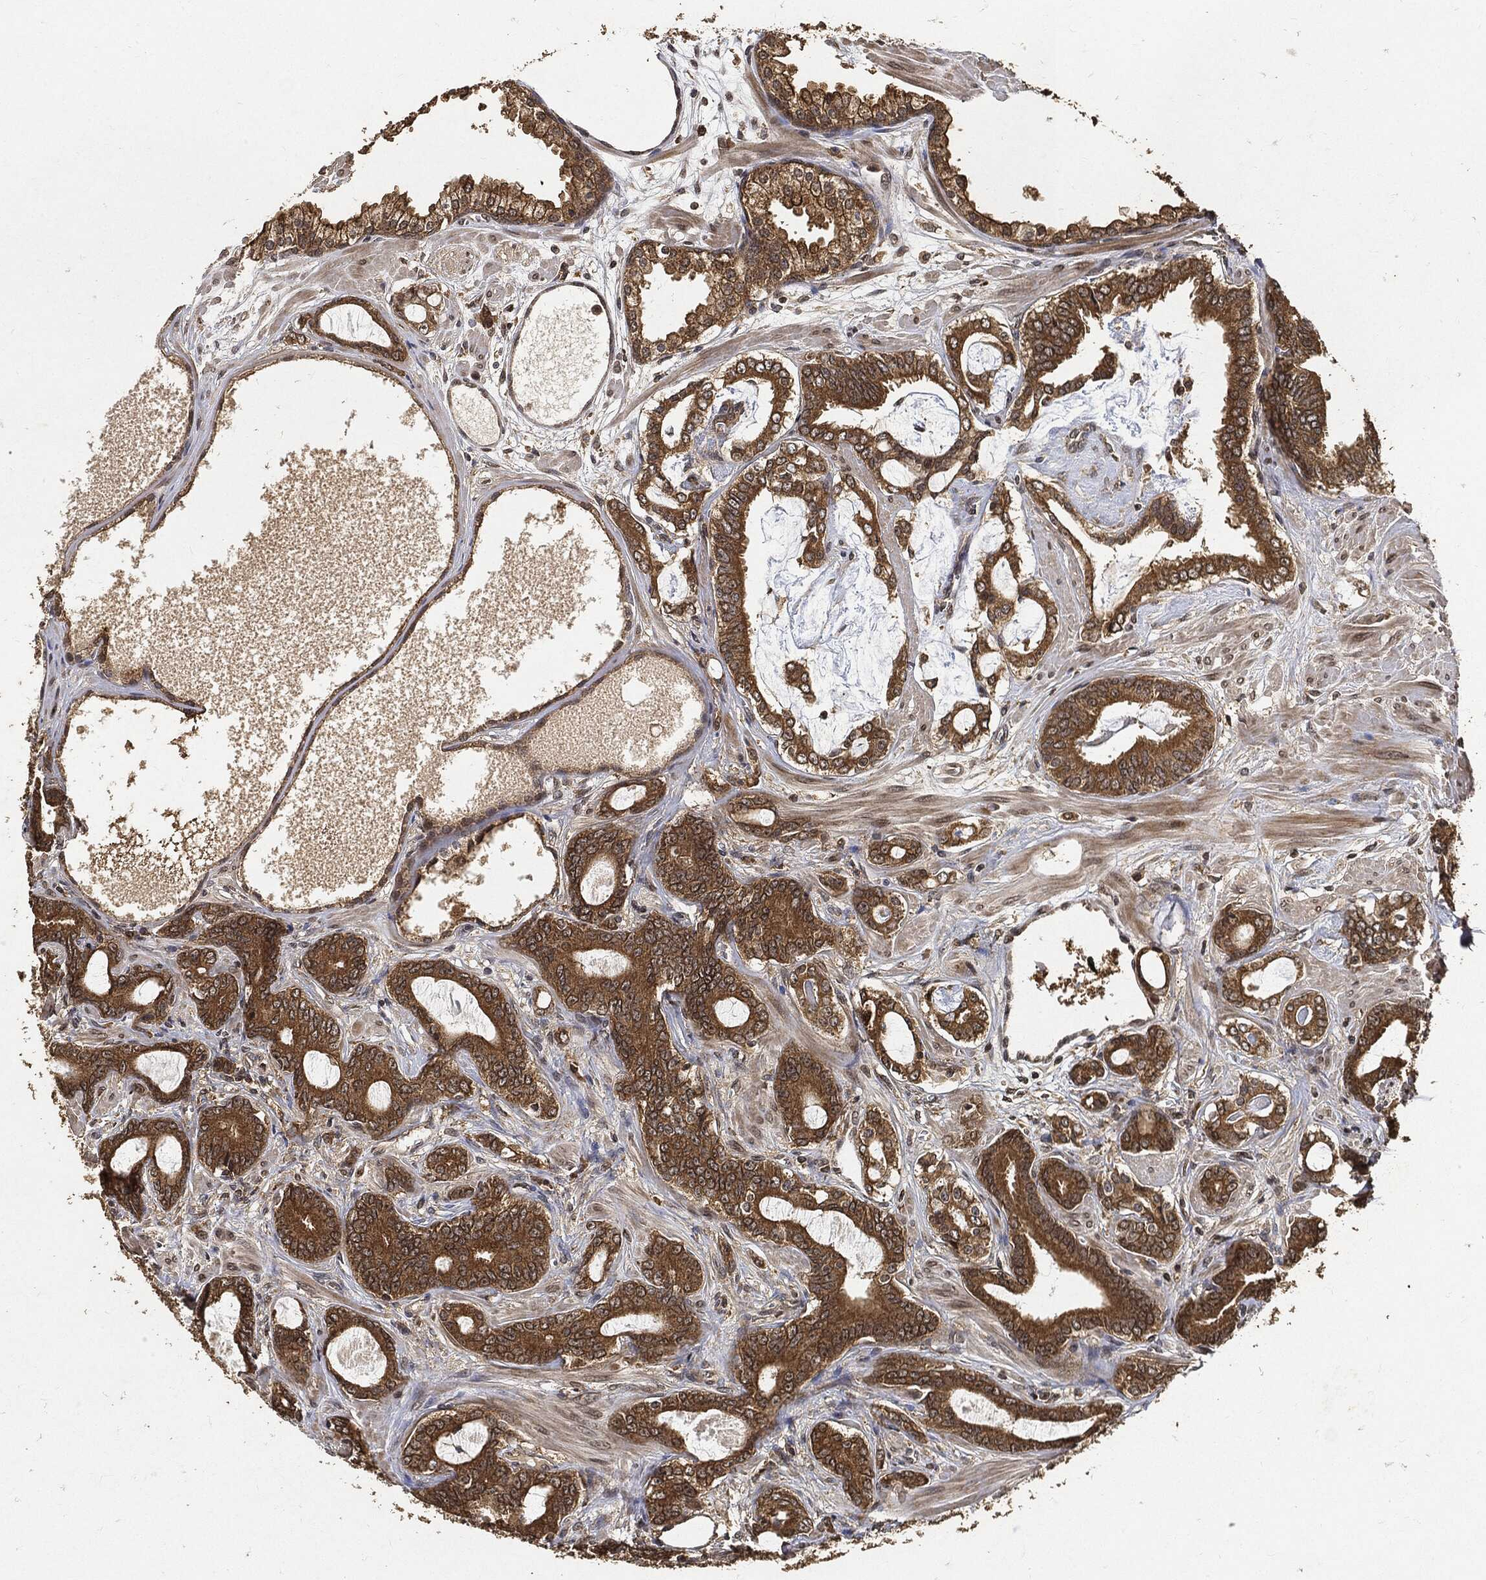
{"staining": {"intensity": "strong", "quantity": ">75%", "location": "cytoplasmic/membranous"}, "tissue": "prostate cancer", "cell_type": "Tumor cells", "image_type": "cancer", "snomed": [{"axis": "morphology", "description": "Adenocarcinoma, NOS"}, {"axis": "topography", "description": "Prostate"}], "caption": "A photomicrograph of prostate cancer stained for a protein demonstrates strong cytoplasmic/membranous brown staining in tumor cells. The staining was performed using DAB to visualize the protein expression in brown, while the nuclei were stained in blue with hematoxylin (Magnification: 20x).", "gene": "ZNF226", "patient": {"sex": "male", "age": 55}}